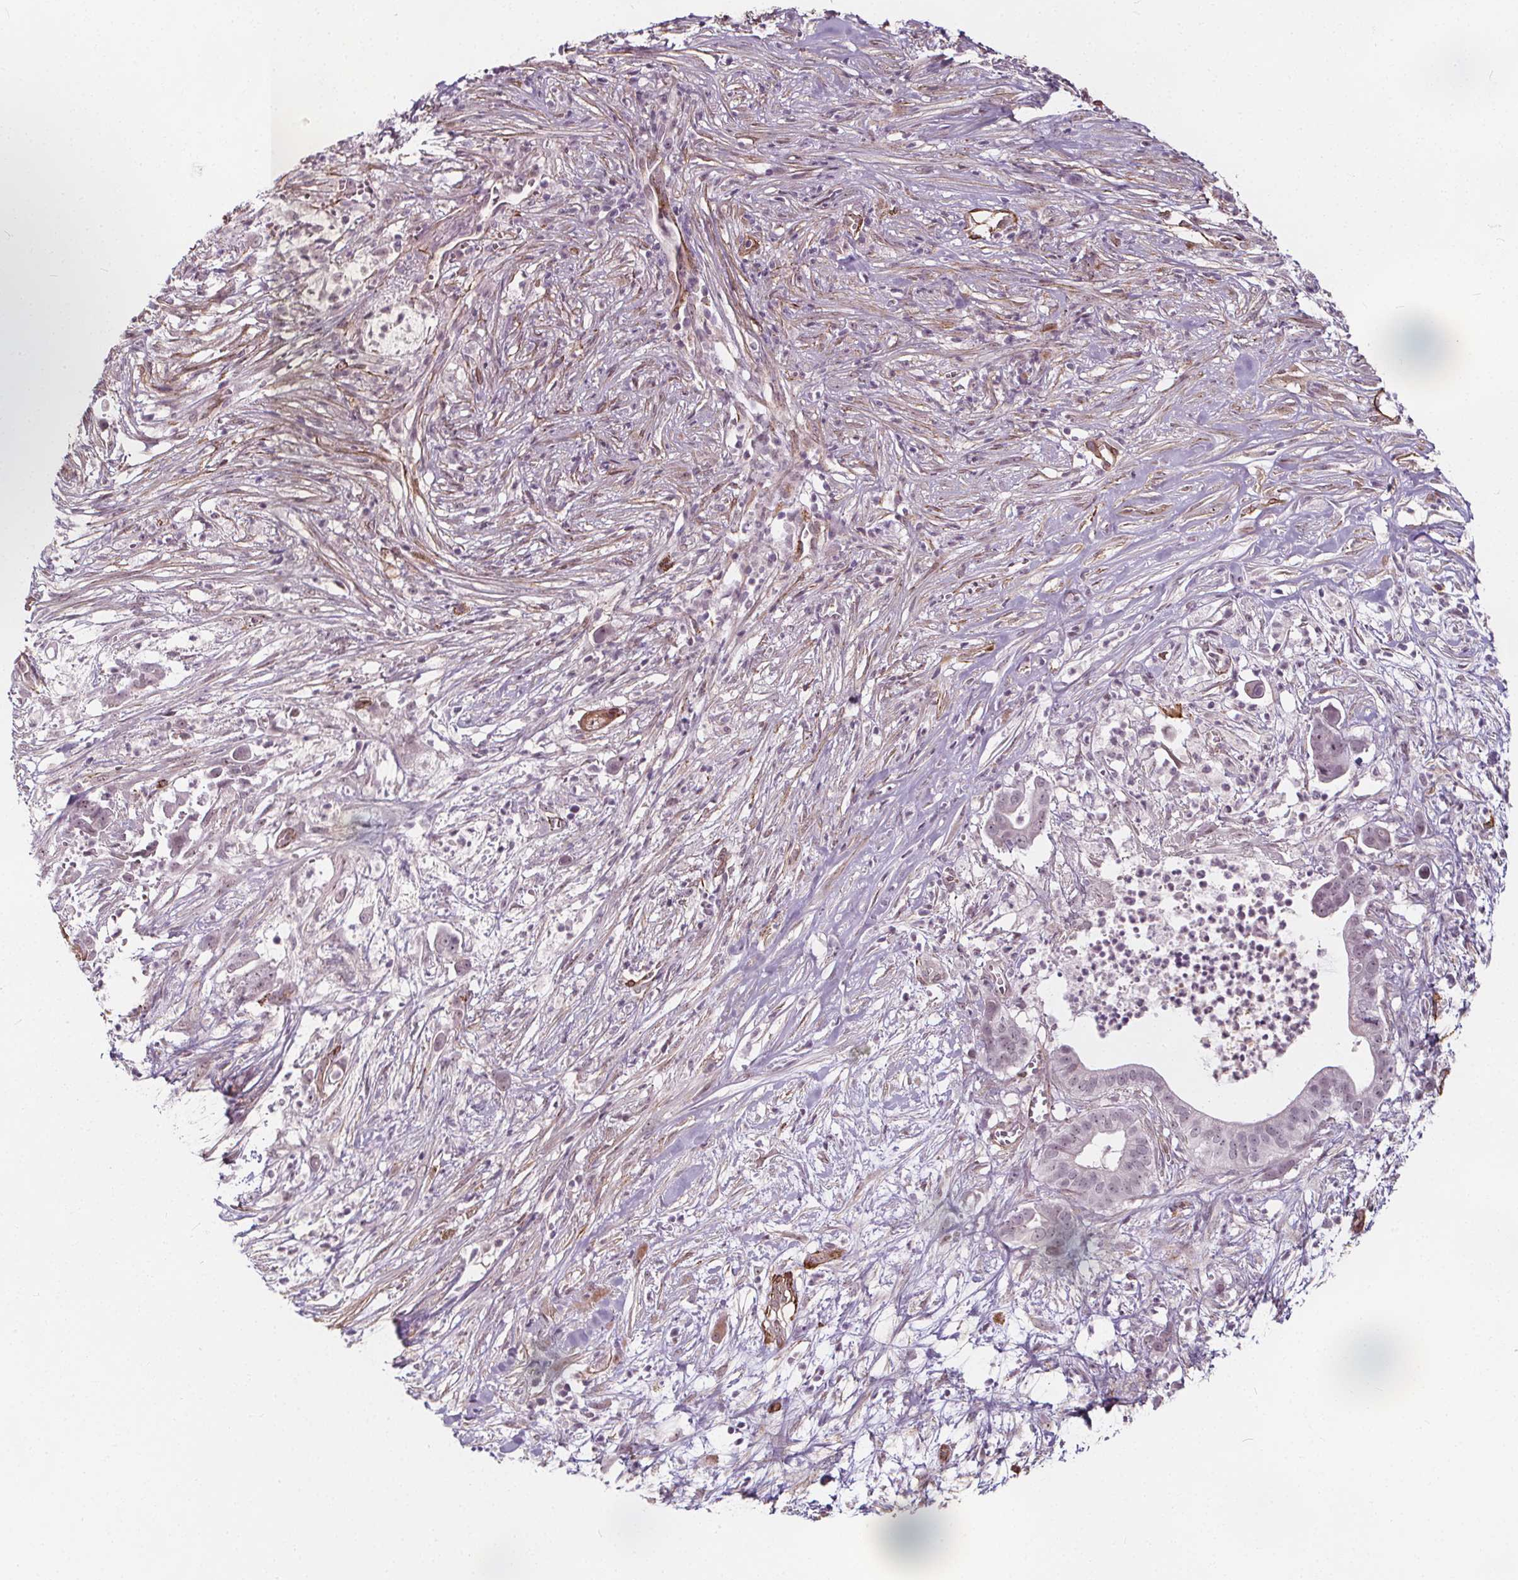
{"staining": {"intensity": "negative", "quantity": "none", "location": "none"}, "tissue": "pancreatic cancer", "cell_type": "Tumor cells", "image_type": "cancer", "snomed": [{"axis": "morphology", "description": "Adenocarcinoma, NOS"}, {"axis": "topography", "description": "Pancreas"}], "caption": "Human pancreatic cancer stained for a protein using immunohistochemistry exhibits no positivity in tumor cells.", "gene": "HAS1", "patient": {"sex": "male", "age": 61}}